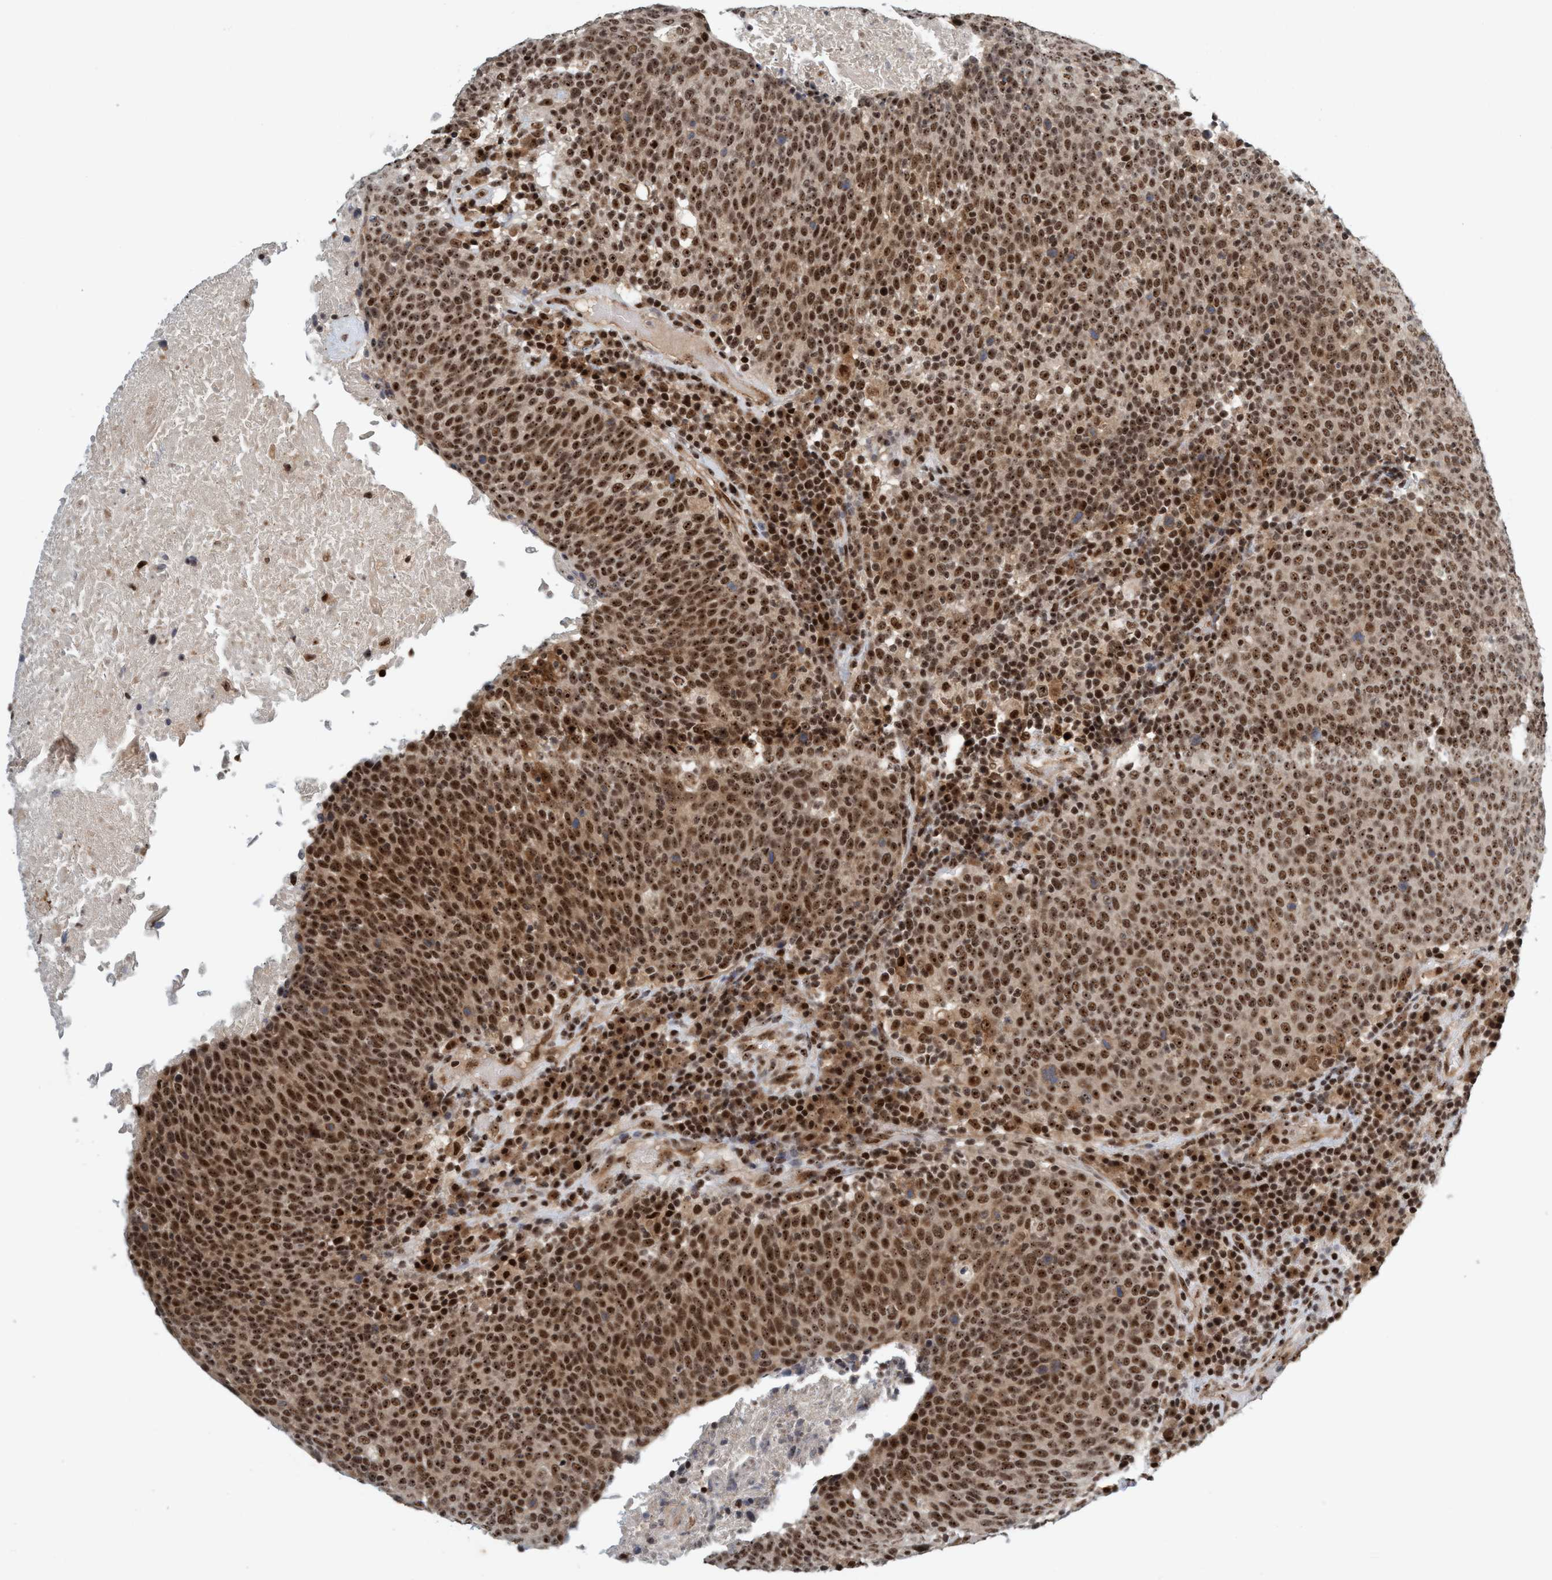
{"staining": {"intensity": "strong", "quantity": ">75%", "location": "nuclear"}, "tissue": "head and neck cancer", "cell_type": "Tumor cells", "image_type": "cancer", "snomed": [{"axis": "morphology", "description": "Squamous cell carcinoma, NOS"}, {"axis": "morphology", "description": "Squamous cell carcinoma, metastatic, NOS"}, {"axis": "topography", "description": "Lymph node"}, {"axis": "topography", "description": "Head-Neck"}], "caption": "A brown stain highlights strong nuclear staining of a protein in head and neck cancer tumor cells.", "gene": "SMCR8", "patient": {"sex": "male", "age": 62}}